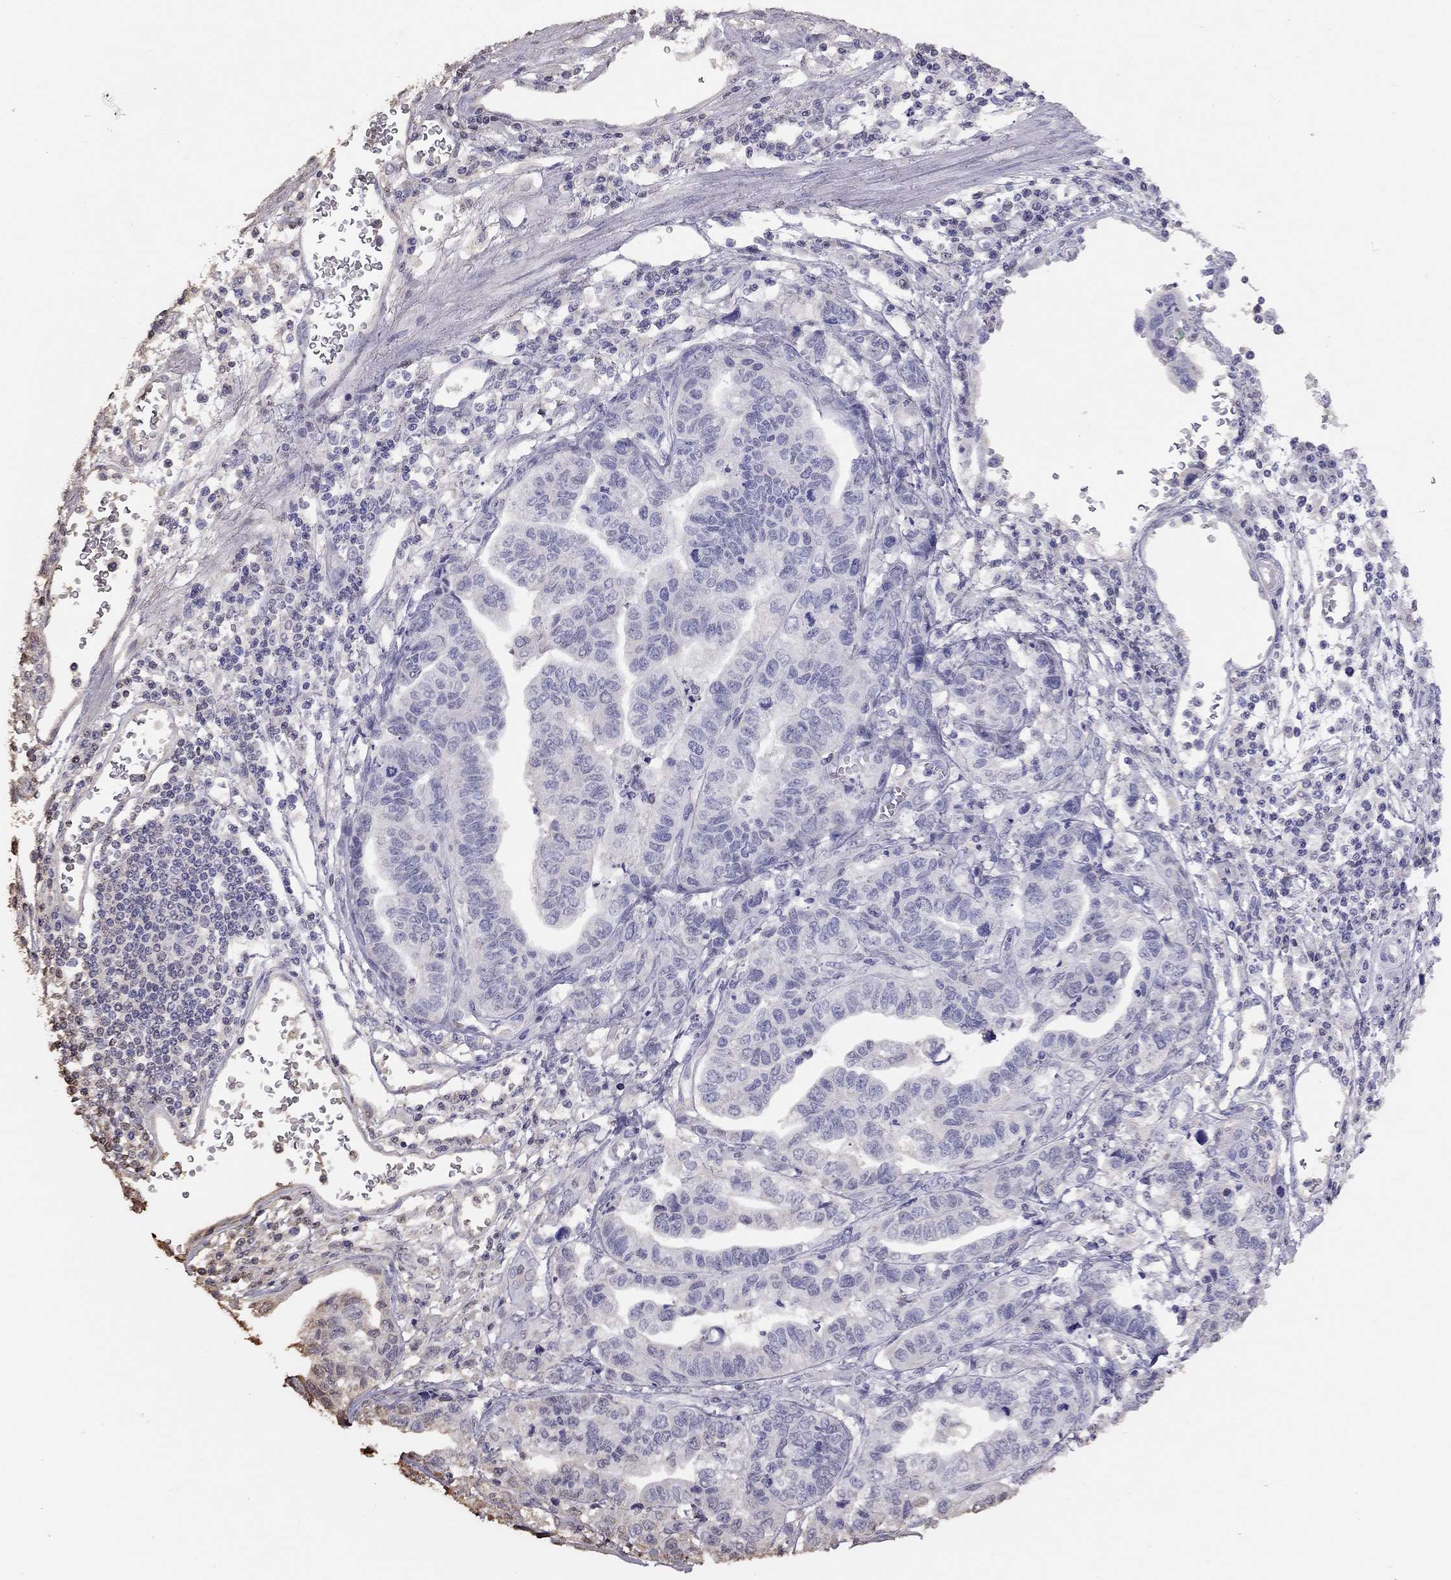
{"staining": {"intensity": "negative", "quantity": "none", "location": "none"}, "tissue": "stomach cancer", "cell_type": "Tumor cells", "image_type": "cancer", "snomed": [{"axis": "morphology", "description": "Adenocarcinoma, NOS"}, {"axis": "topography", "description": "Stomach, upper"}], "caption": "Human stomach cancer (adenocarcinoma) stained for a protein using immunohistochemistry (IHC) reveals no staining in tumor cells.", "gene": "SUN3", "patient": {"sex": "female", "age": 67}}